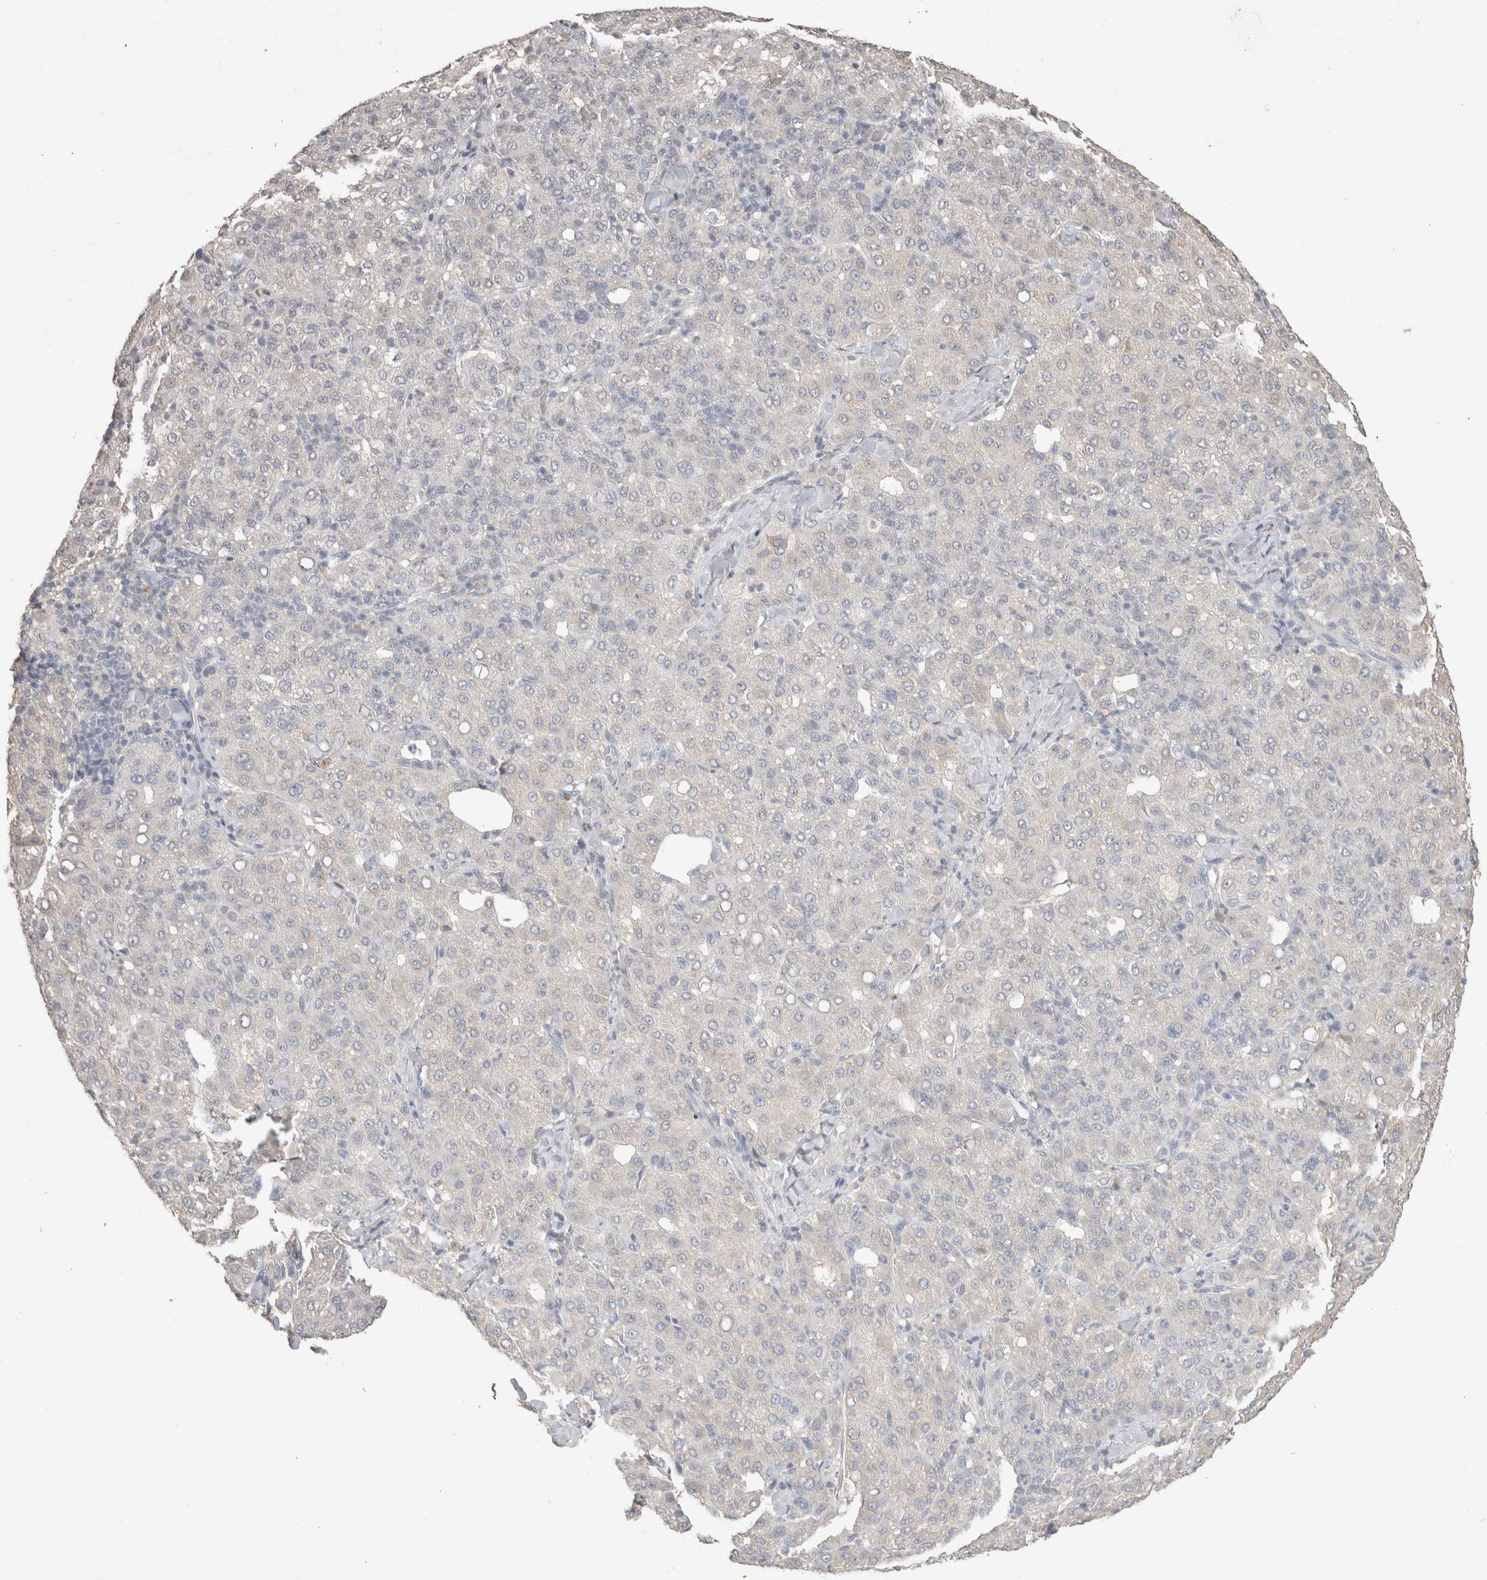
{"staining": {"intensity": "negative", "quantity": "none", "location": "none"}, "tissue": "liver cancer", "cell_type": "Tumor cells", "image_type": "cancer", "snomed": [{"axis": "morphology", "description": "Carcinoma, Hepatocellular, NOS"}, {"axis": "topography", "description": "Liver"}], "caption": "An immunohistochemistry histopathology image of liver hepatocellular carcinoma is shown. There is no staining in tumor cells of liver hepatocellular carcinoma. Nuclei are stained in blue.", "gene": "NAALADL2", "patient": {"sex": "male", "age": 65}}